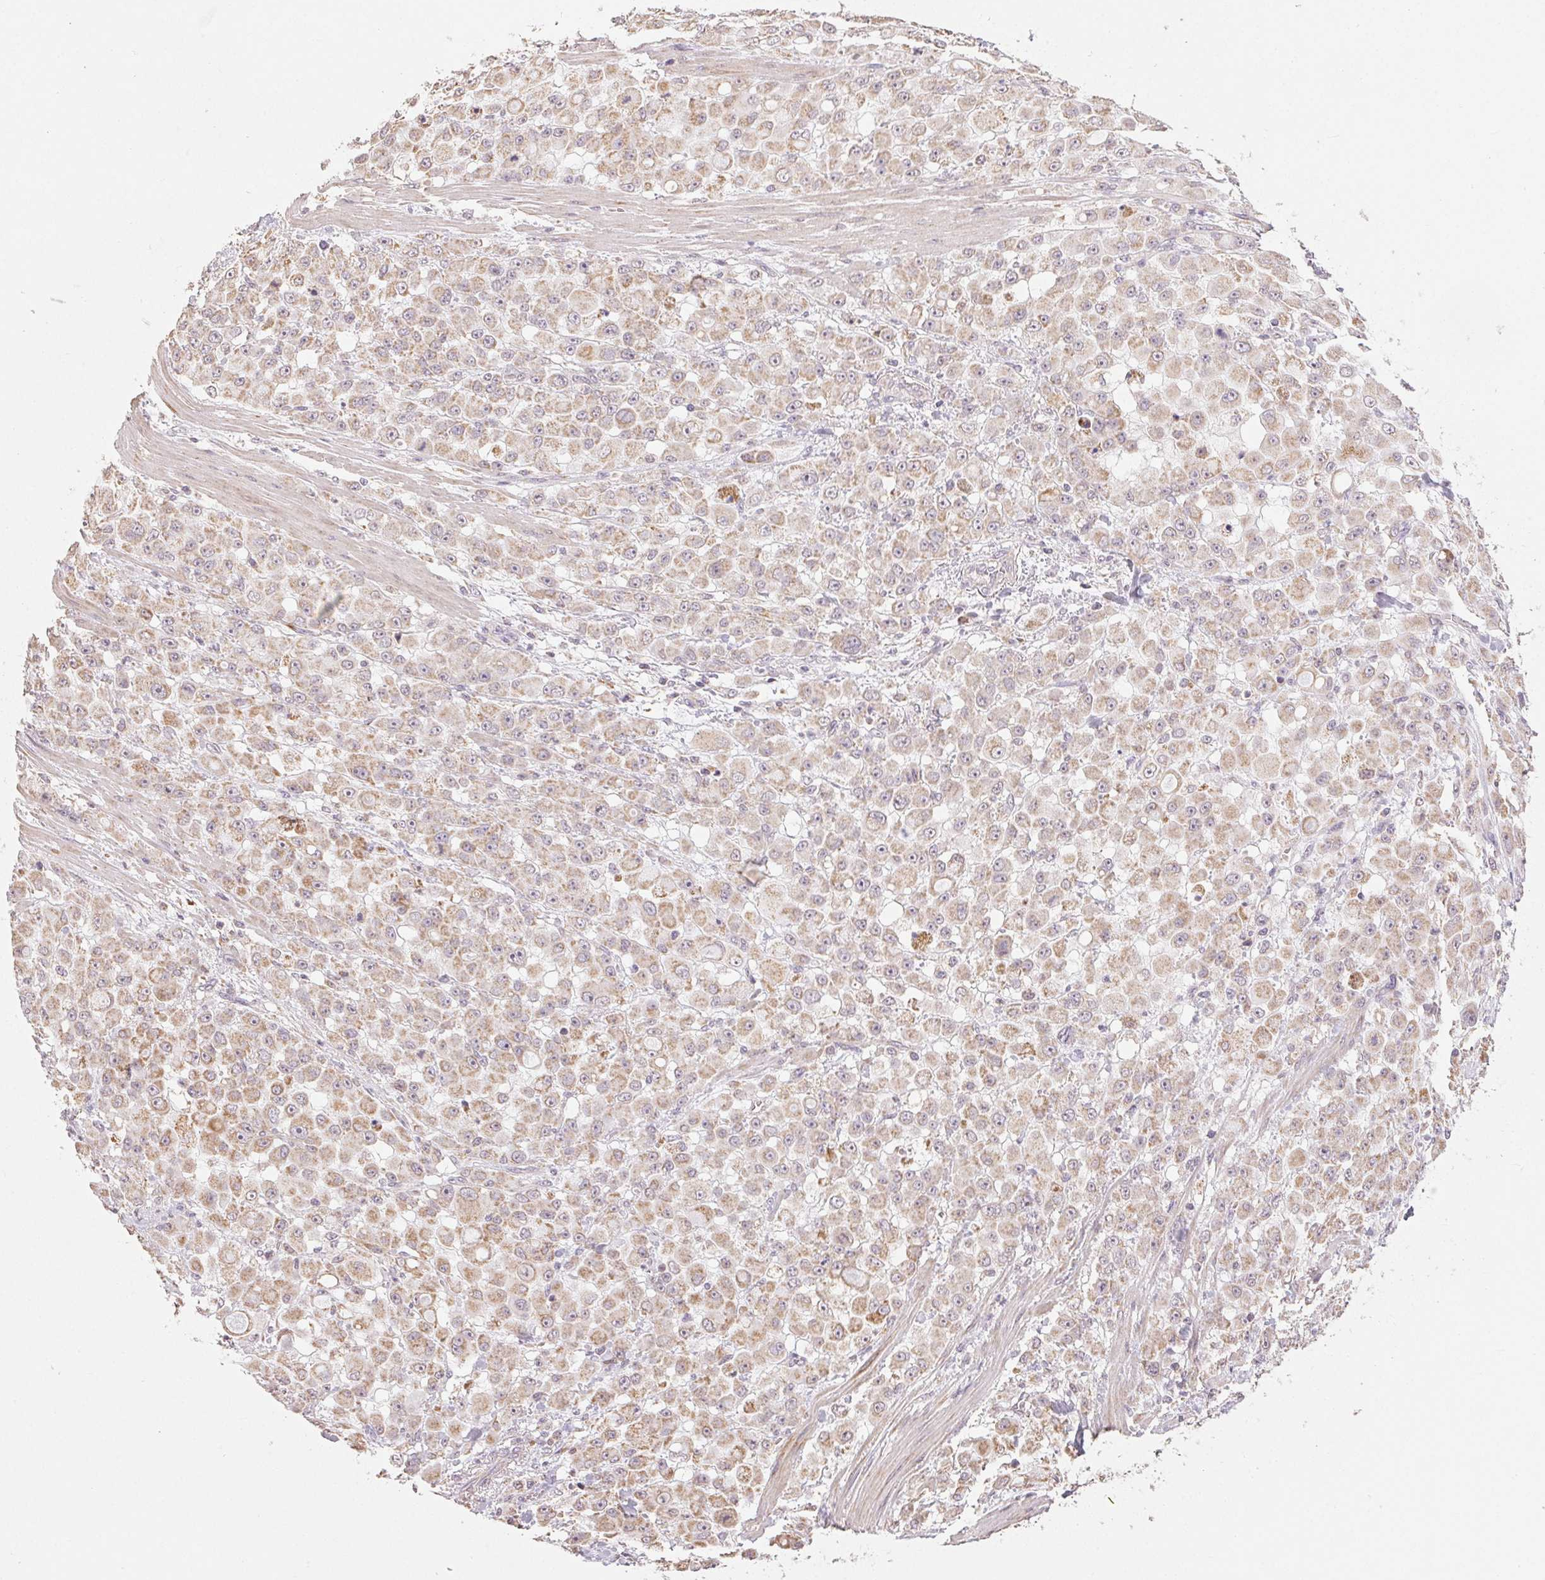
{"staining": {"intensity": "weak", "quantity": ">75%", "location": "cytoplasmic/membranous"}, "tissue": "stomach cancer", "cell_type": "Tumor cells", "image_type": "cancer", "snomed": [{"axis": "morphology", "description": "Adenocarcinoma, NOS"}, {"axis": "topography", "description": "Stomach"}], "caption": "Protein staining of adenocarcinoma (stomach) tissue exhibits weak cytoplasmic/membranous expression in approximately >75% of tumor cells. Nuclei are stained in blue.", "gene": "CLASP1", "patient": {"sex": "female", "age": 76}}